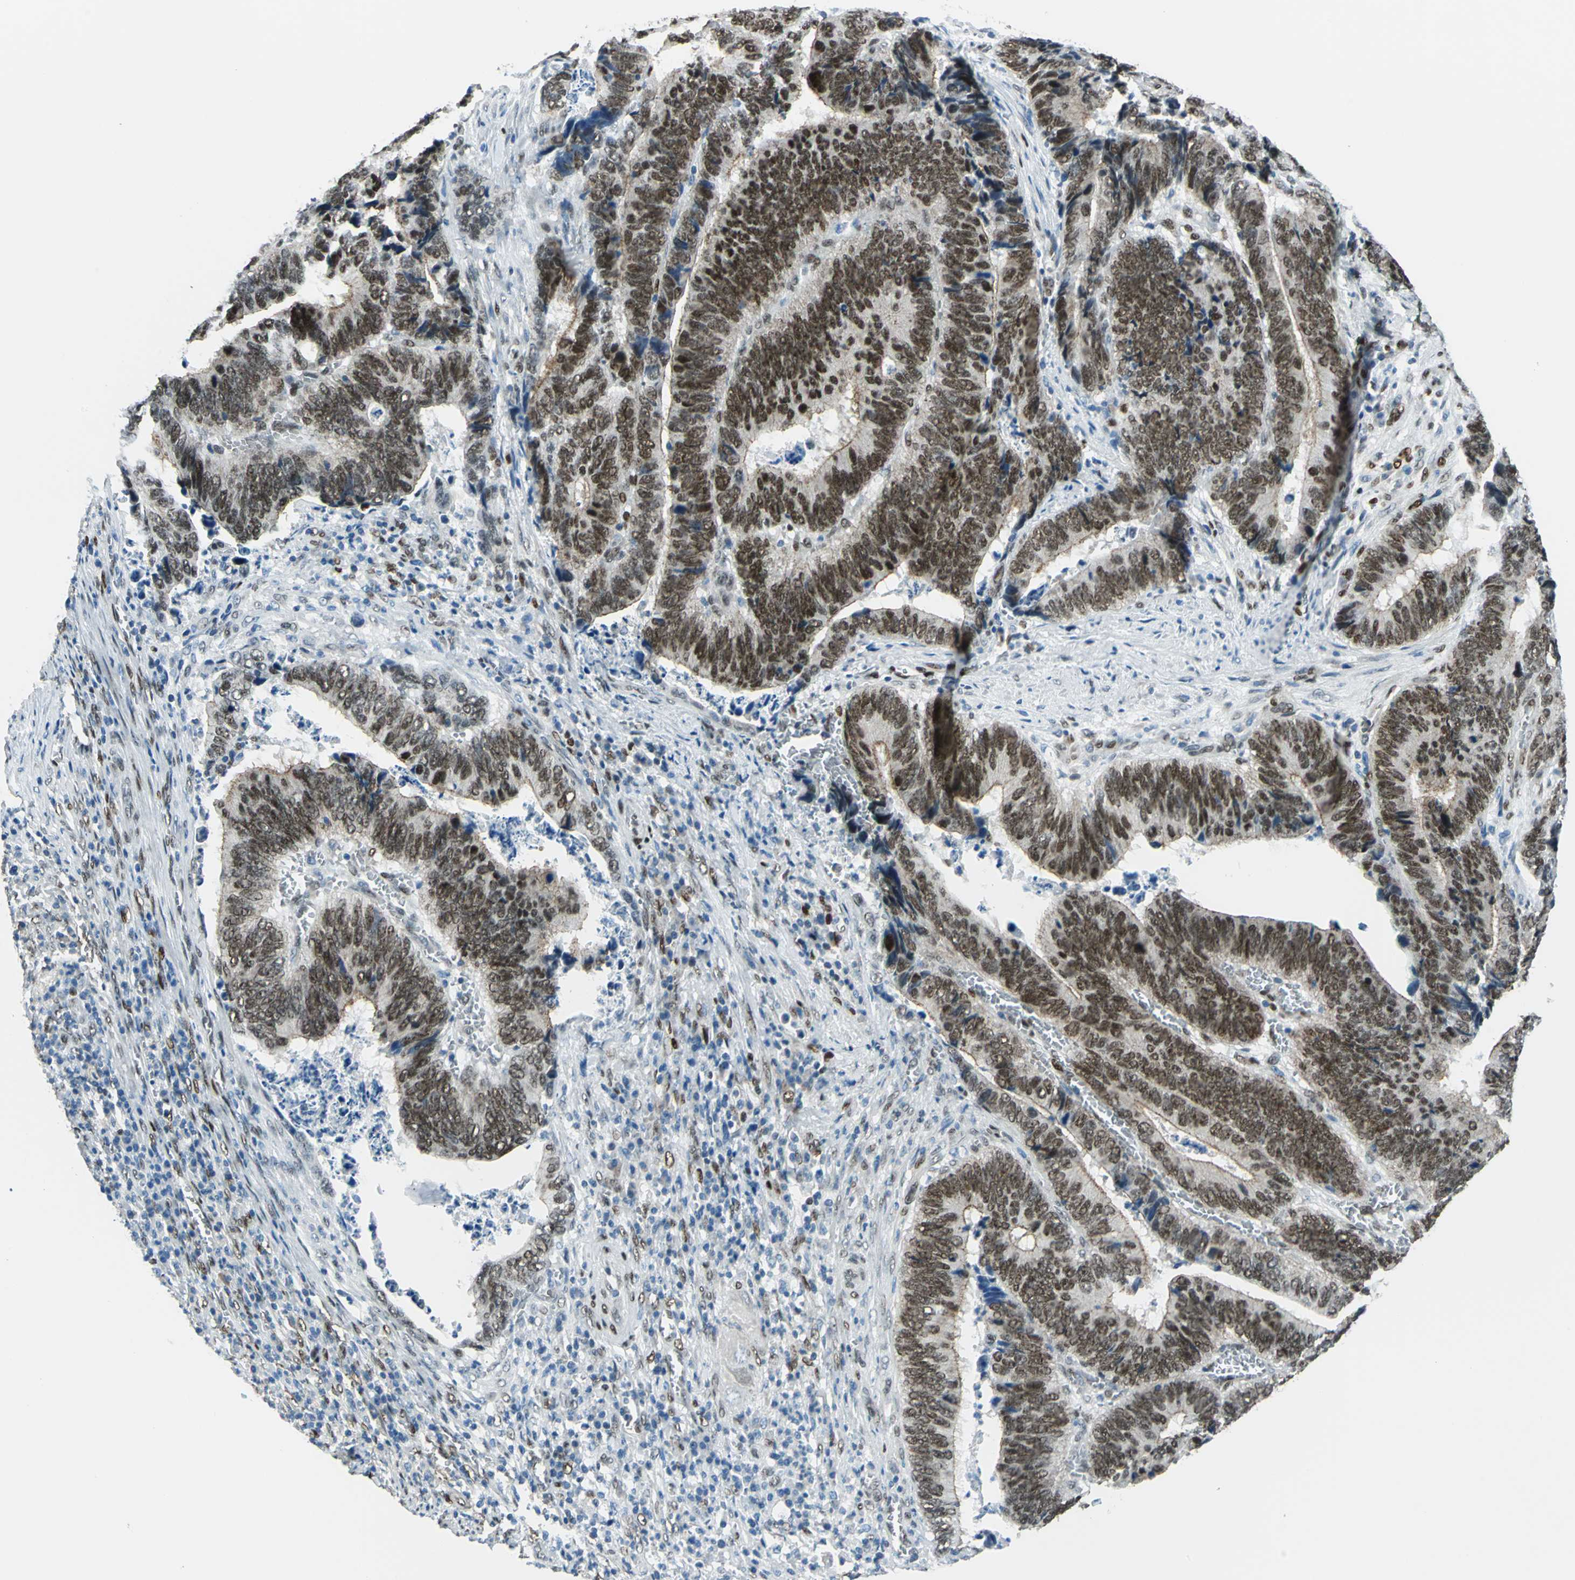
{"staining": {"intensity": "strong", "quantity": ">75%", "location": "nuclear"}, "tissue": "colorectal cancer", "cell_type": "Tumor cells", "image_type": "cancer", "snomed": [{"axis": "morphology", "description": "Adenocarcinoma, NOS"}, {"axis": "topography", "description": "Colon"}], "caption": "Colorectal adenocarcinoma stained with a protein marker exhibits strong staining in tumor cells.", "gene": "NFIA", "patient": {"sex": "male", "age": 72}}